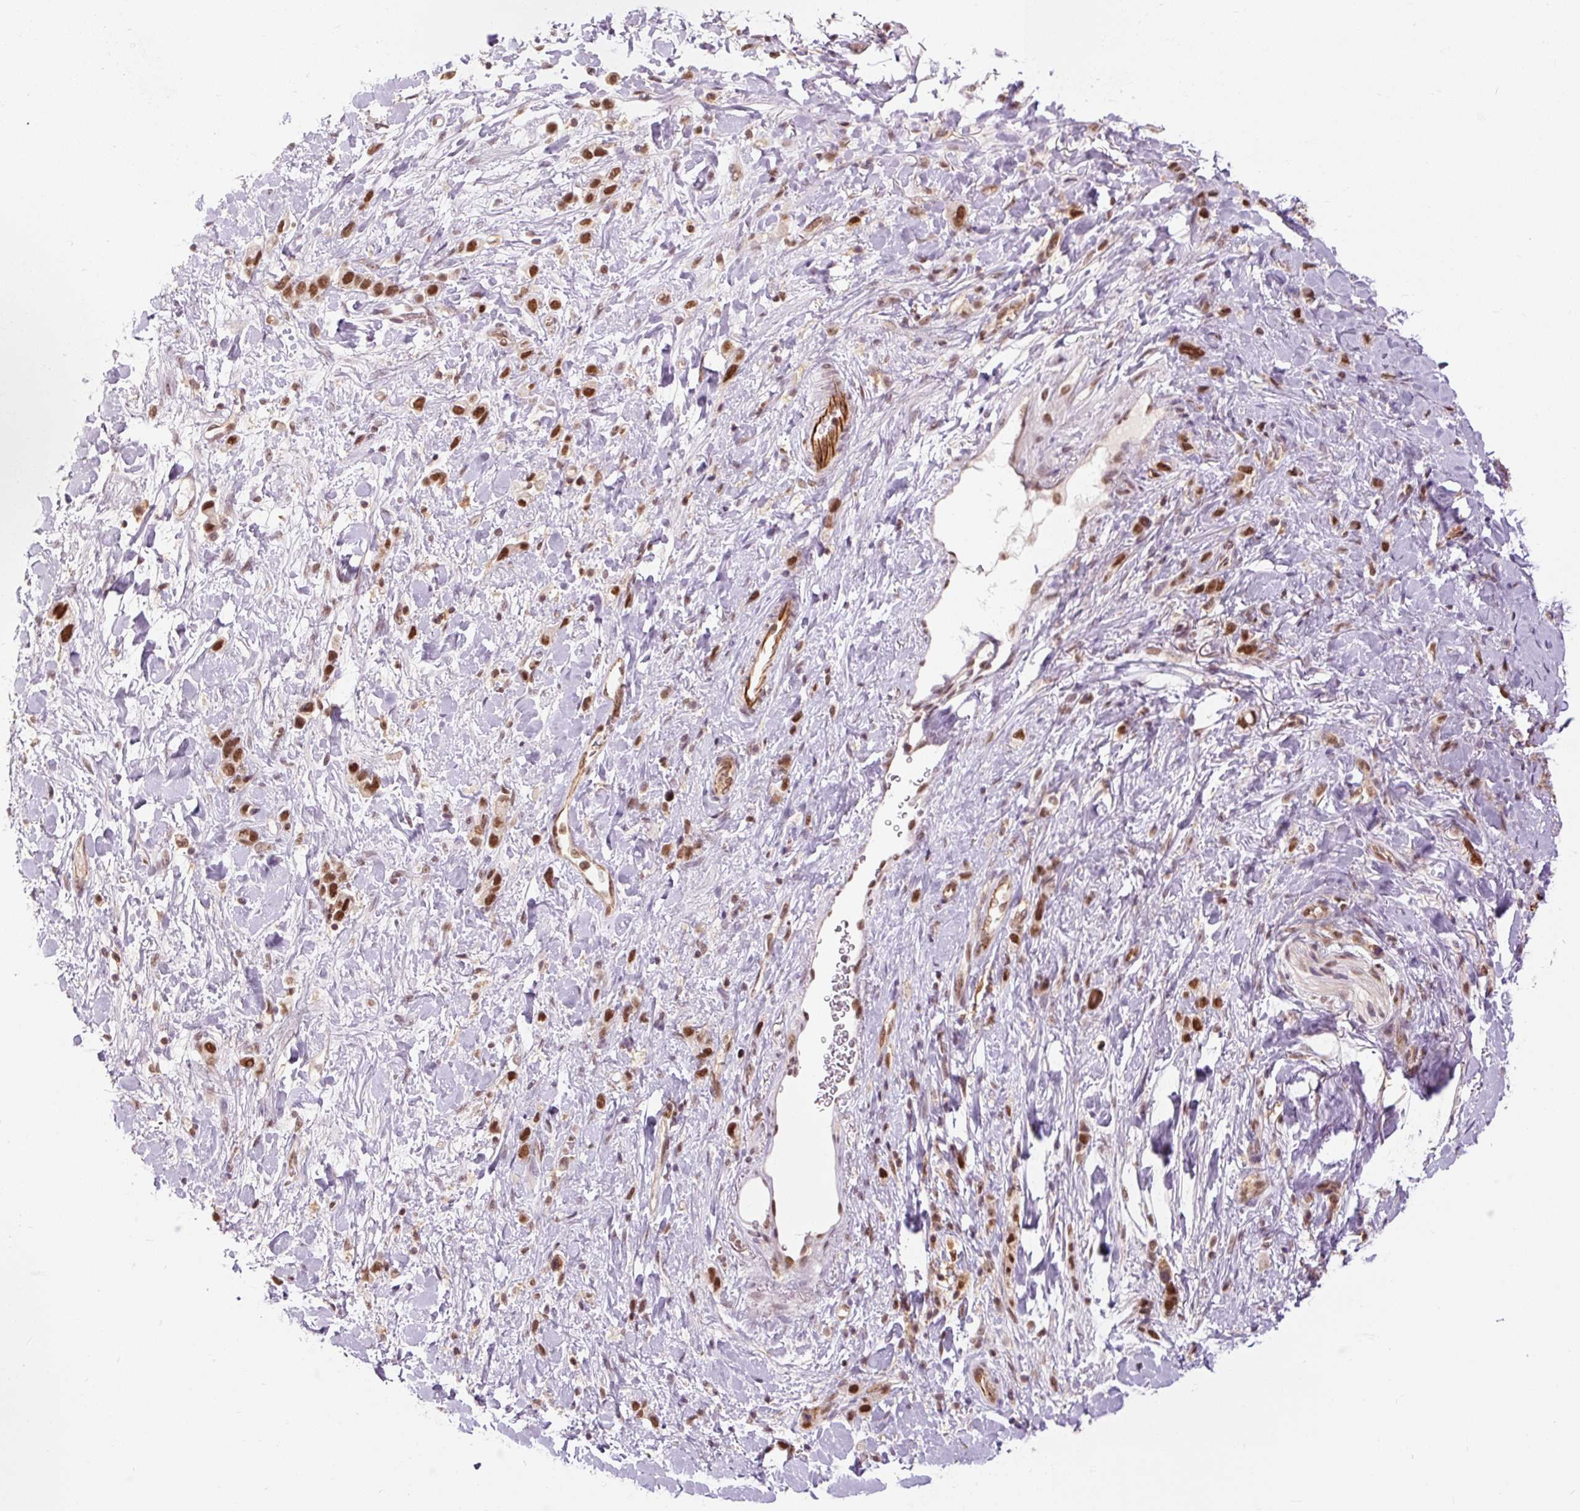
{"staining": {"intensity": "strong", "quantity": ">75%", "location": "nuclear"}, "tissue": "stomach cancer", "cell_type": "Tumor cells", "image_type": "cancer", "snomed": [{"axis": "morphology", "description": "Adenocarcinoma, NOS"}, {"axis": "topography", "description": "Stomach"}], "caption": "IHC image of neoplastic tissue: human stomach adenocarcinoma stained using immunohistochemistry exhibits high levels of strong protein expression localized specifically in the nuclear of tumor cells, appearing as a nuclear brown color.", "gene": "CSTF1", "patient": {"sex": "female", "age": 65}}